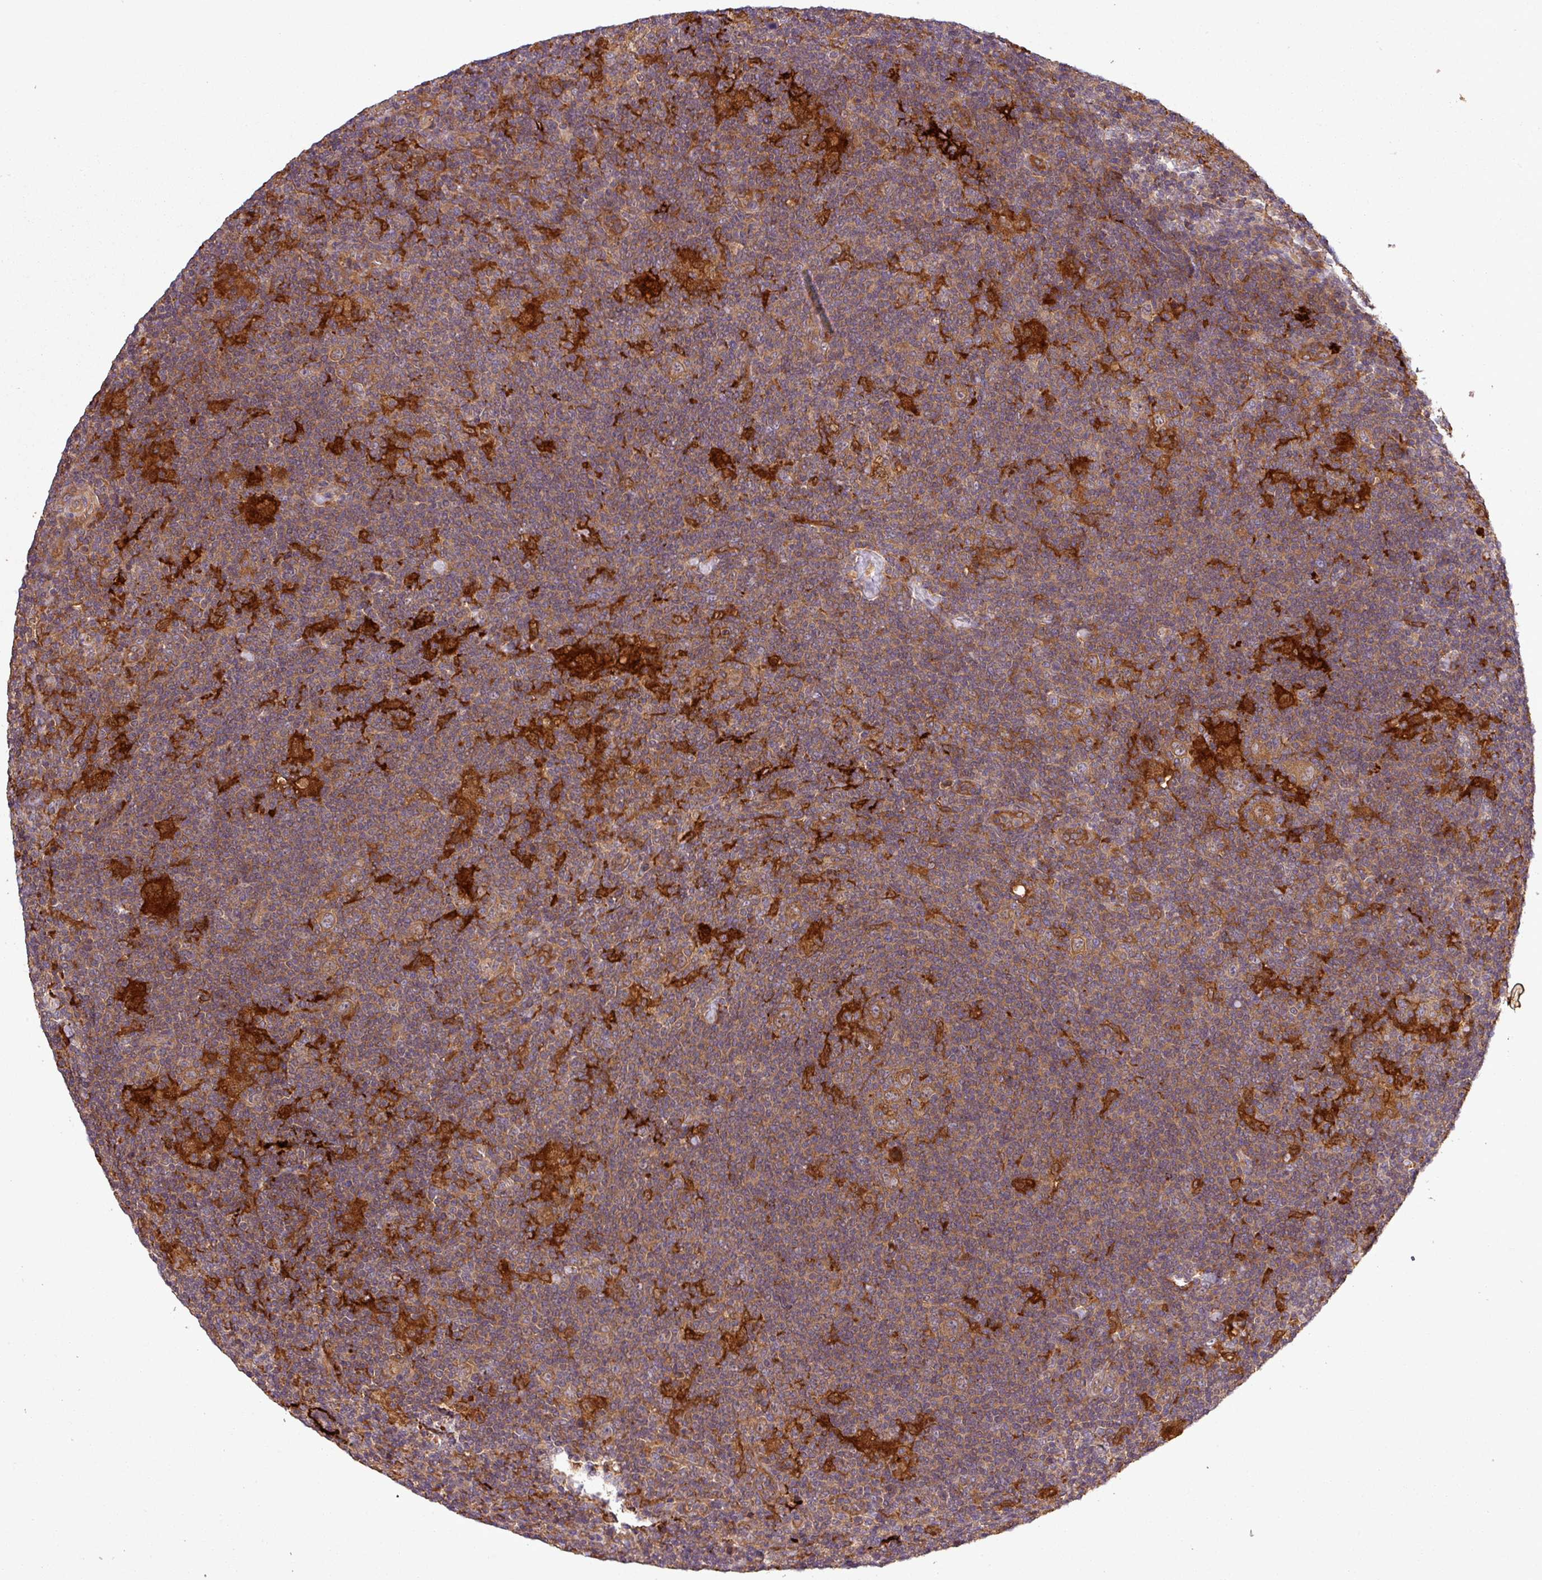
{"staining": {"intensity": "moderate", "quantity": ">75%", "location": "cytoplasmic/membranous"}, "tissue": "lymphoma", "cell_type": "Tumor cells", "image_type": "cancer", "snomed": [{"axis": "morphology", "description": "Hodgkin's disease, NOS"}, {"axis": "topography", "description": "Lymph node"}], "caption": "Tumor cells show moderate cytoplasmic/membranous positivity in approximately >75% of cells in lymphoma. (Stains: DAB (3,3'-diaminobenzidine) in brown, nuclei in blue, Microscopy: brightfield microscopy at high magnification).", "gene": "SIRPB2", "patient": {"sex": "female", "age": 57}}